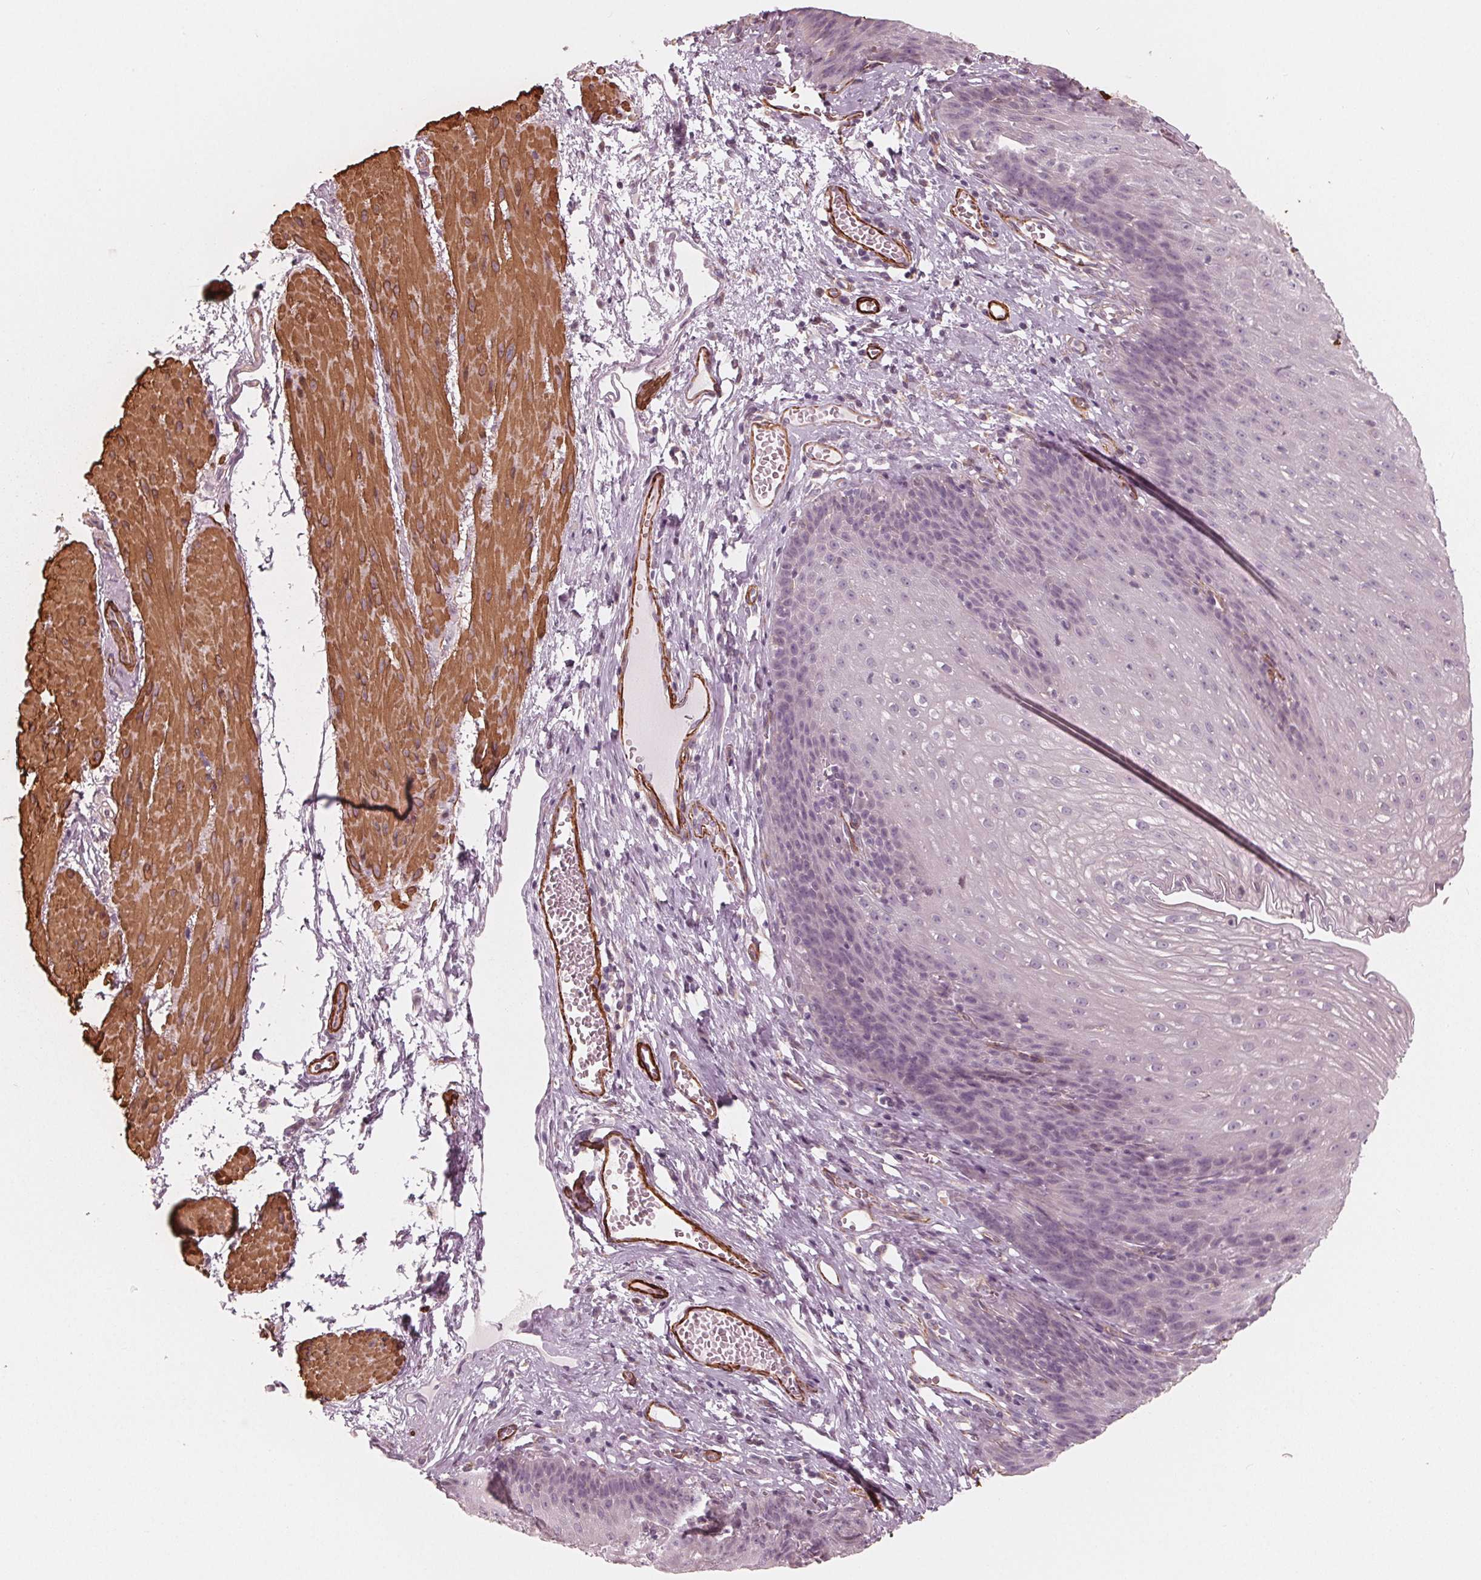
{"staining": {"intensity": "negative", "quantity": "none", "location": "none"}, "tissue": "esophagus", "cell_type": "Squamous epithelial cells", "image_type": "normal", "snomed": [{"axis": "morphology", "description": "Normal tissue, NOS"}, {"axis": "topography", "description": "Esophagus"}], "caption": "High power microscopy photomicrograph of an IHC micrograph of normal esophagus, revealing no significant expression in squamous epithelial cells.", "gene": "MIER3", "patient": {"sex": "male", "age": 72}}